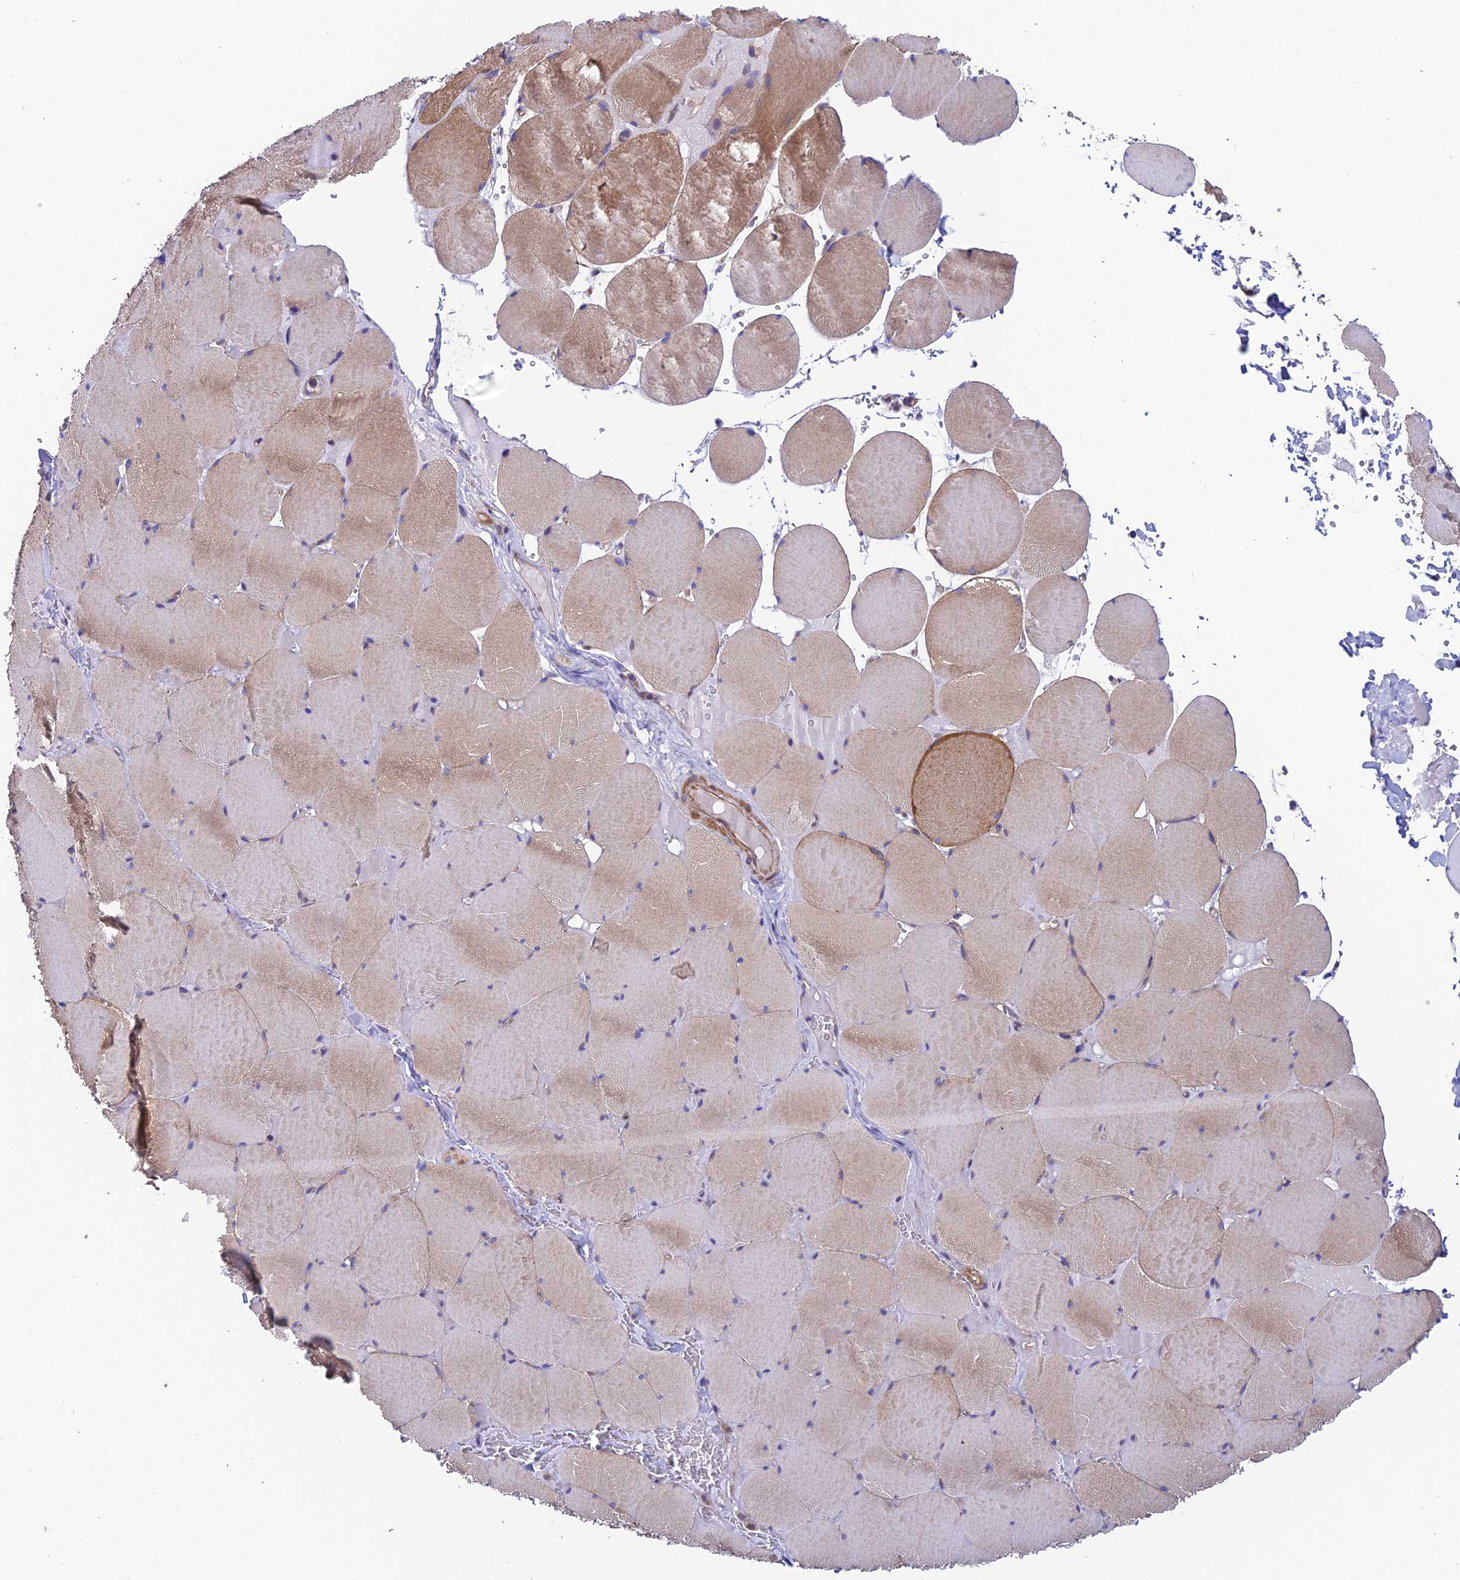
{"staining": {"intensity": "moderate", "quantity": "25%-75%", "location": "cytoplasmic/membranous"}, "tissue": "skeletal muscle", "cell_type": "Myocytes", "image_type": "normal", "snomed": [{"axis": "morphology", "description": "Normal tissue, NOS"}, {"axis": "topography", "description": "Skeletal muscle"}, {"axis": "topography", "description": "Head-Neck"}], "caption": "Immunohistochemistry (IHC) photomicrograph of benign skeletal muscle: skeletal muscle stained using immunohistochemistry shows medium levels of moderate protein expression localized specifically in the cytoplasmic/membranous of myocytes, appearing as a cytoplasmic/membranous brown color.", "gene": "QRFP", "patient": {"sex": "male", "age": 66}}